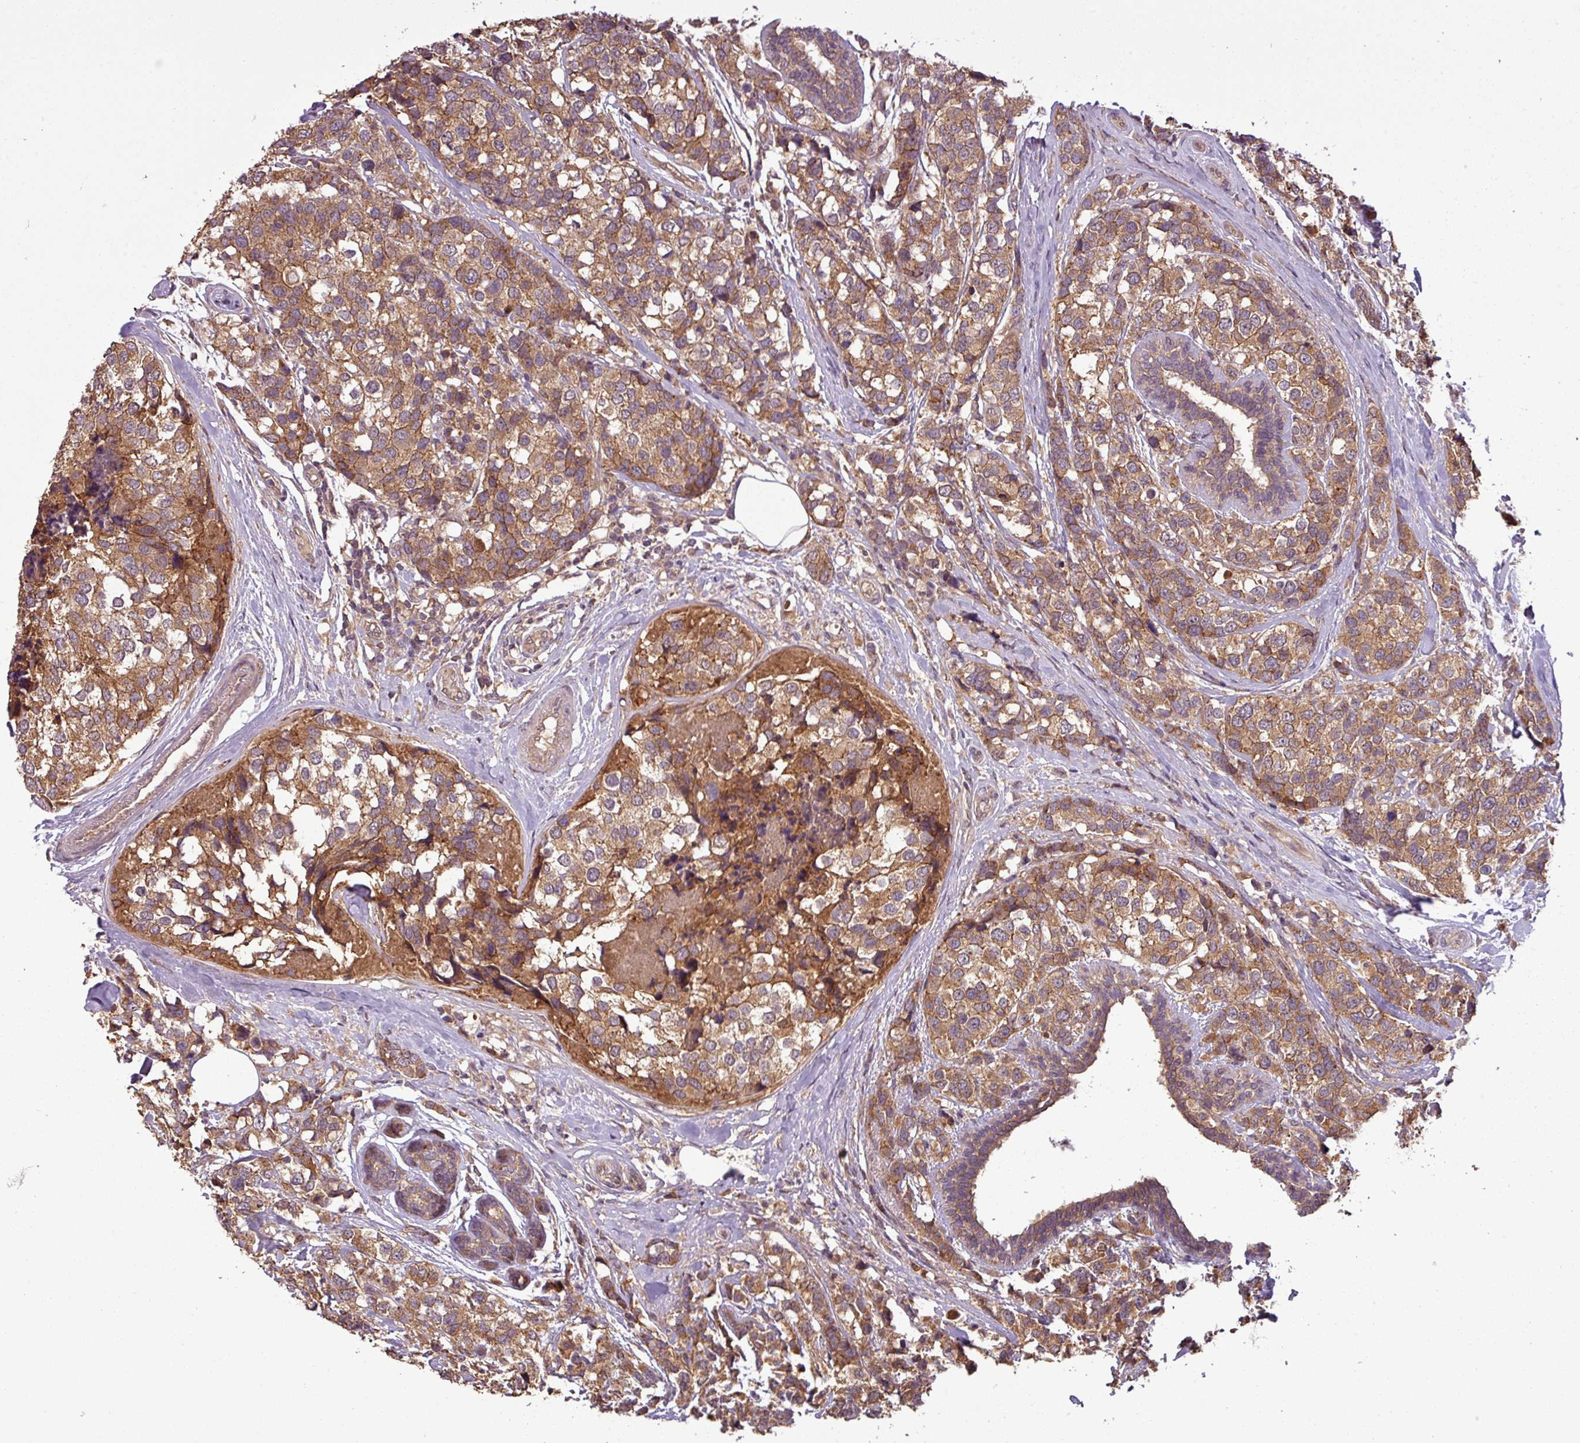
{"staining": {"intensity": "moderate", "quantity": ">75%", "location": "cytoplasmic/membranous"}, "tissue": "breast cancer", "cell_type": "Tumor cells", "image_type": "cancer", "snomed": [{"axis": "morphology", "description": "Lobular carcinoma"}, {"axis": "topography", "description": "Breast"}], "caption": "There is medium levels of moderate cytoplasmic/membranous positivity in tumor cells of breast cancer (lobular carcinoma), as demonstrated by immunohistochemical staining (brown color).", "gene": "NT5C3A", "patient": {"sex": "female", "age": 59}}